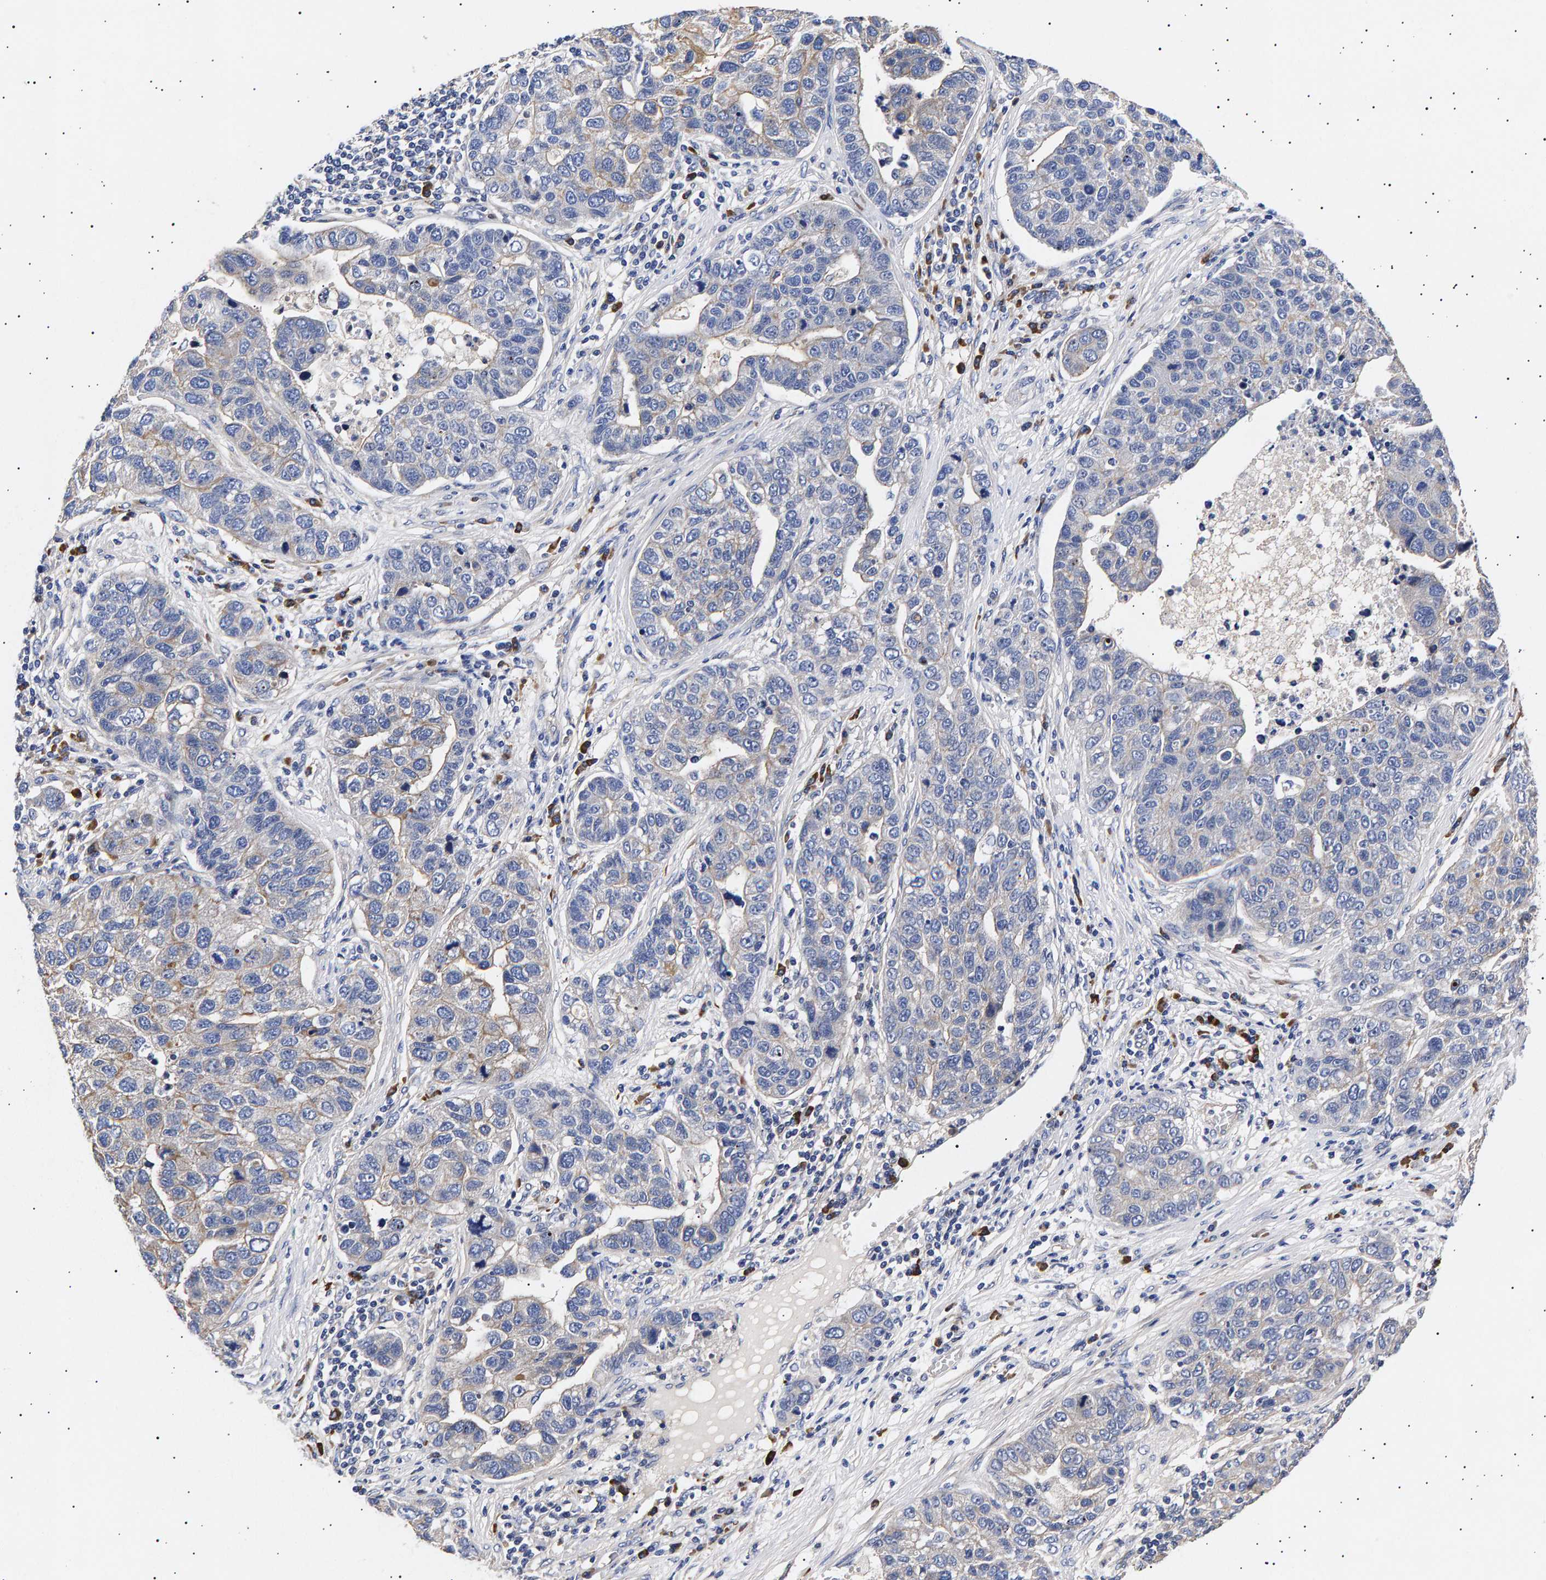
{"staining": {"intensity": "negative", "quantity": "none", "location": "none"}, "tissue": "pancreatic cancer", "cell_type": "Tumor cells", "image_type": "cancer", "snomed": [{"axis": "morphology", "description": "Adenocarcinoma, NOS"}, {"axis": "topography", "description": "Pancreas"}], "caption": "Human pancreatic cancer stained for a protein using IHC exhibits no expression in tumor cells.", "gene": "ANKRD40", "patient": {"sex": "female", "age": 61}}